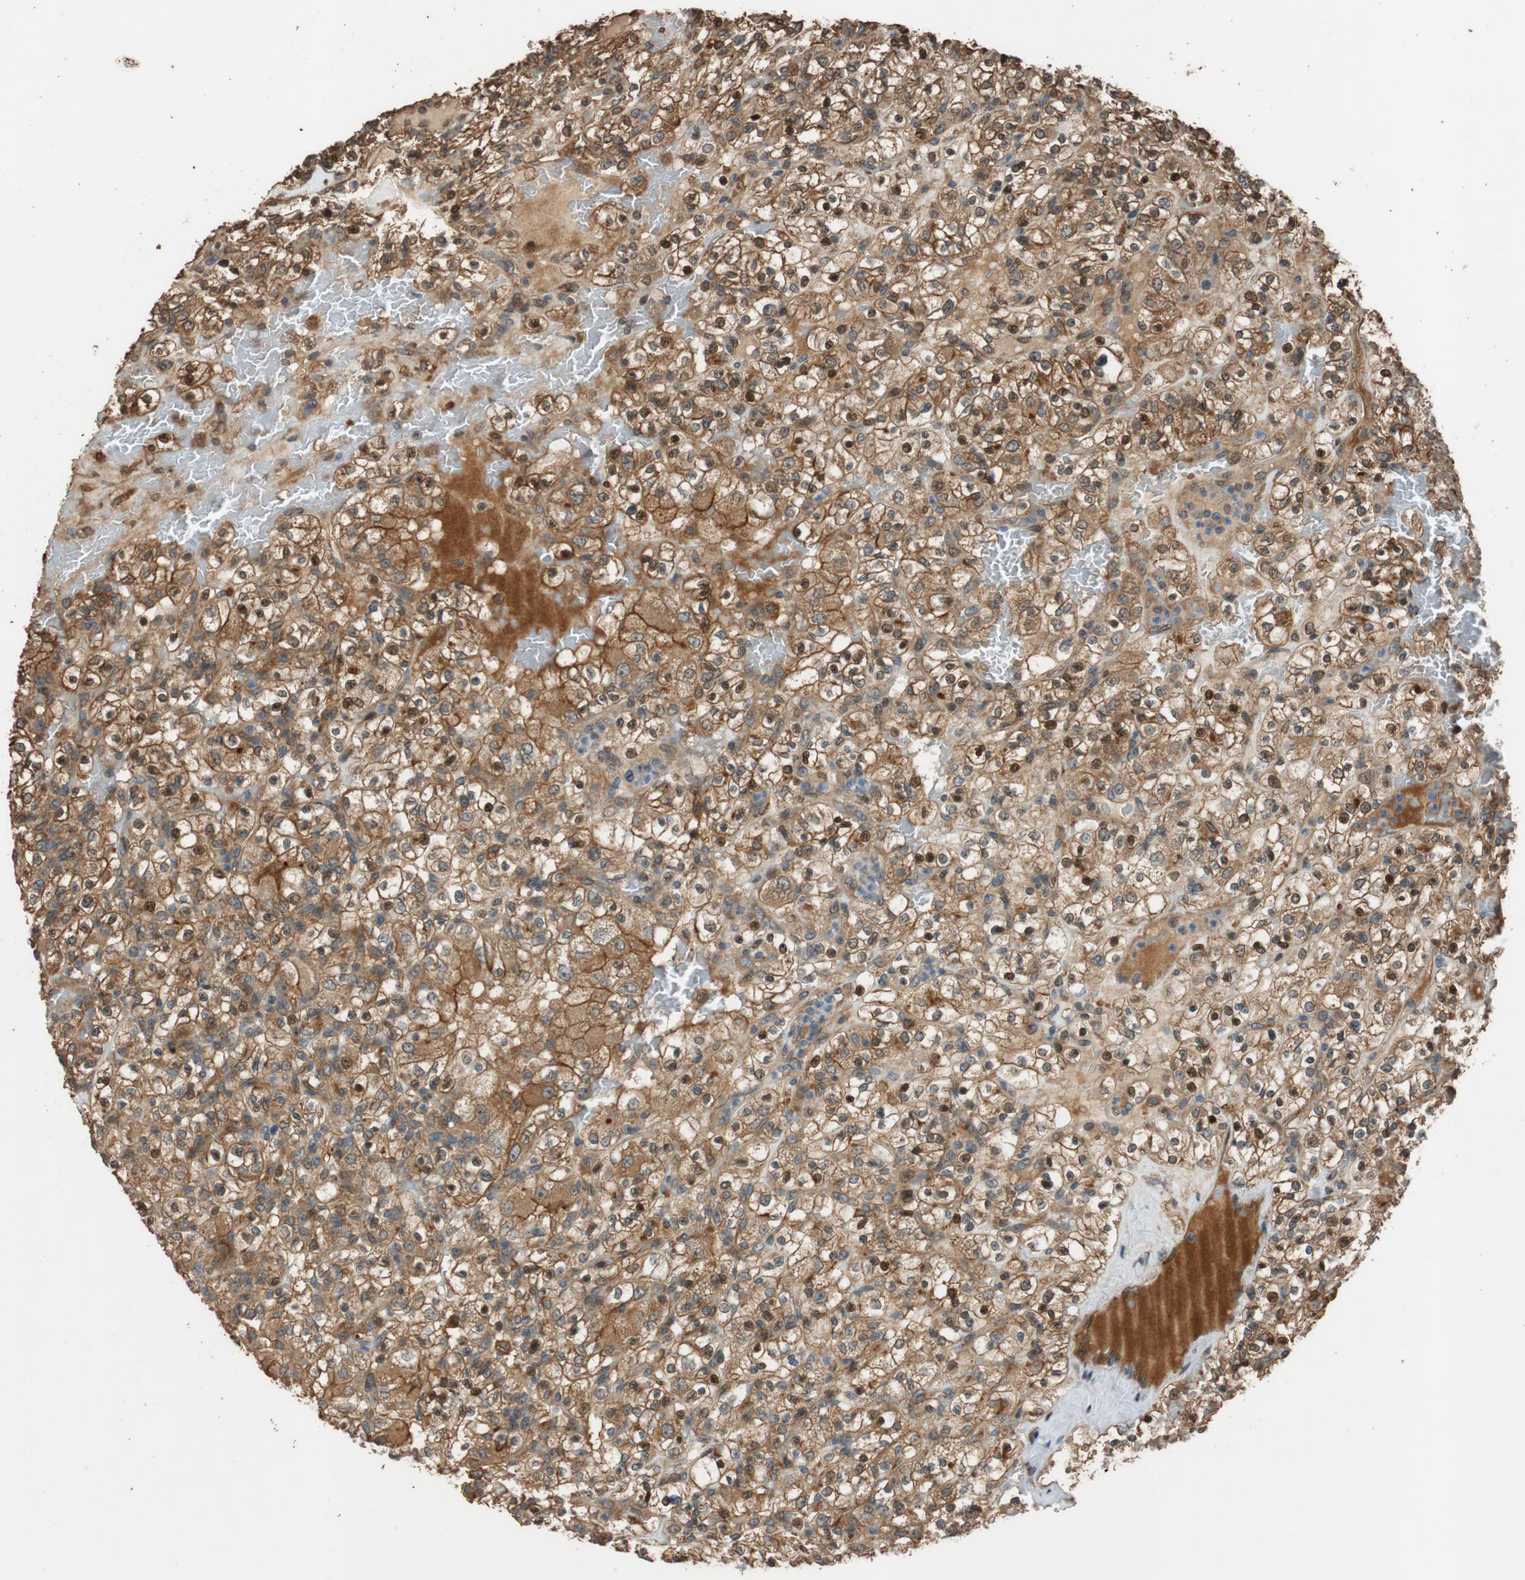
{"staining": {"intensity": "moderate", "quantity": ">75%", "location": "cytoplasmic/membranous,nuclear"}, "tissue": "renal cancer", "cell_type": "Tumor cells", "image_type": "cancer", "snomed": [{"axis": "morphology", "description": "Normal tissue, NOS"}, {"axis": "morphology", "description": "Adenocarcinoma, NOS"}, {"axis": "topography", "description": "Kidney"}], "caption": "This is a photomicrograph of immunohistochemistry staining of renal adenocarcinoma, which shows moderate expression in the cytoplasmic/membranous and nuclear of tumor cells.", "gene": "MST1R", "patient": {"sex": "female", "age": 72}}